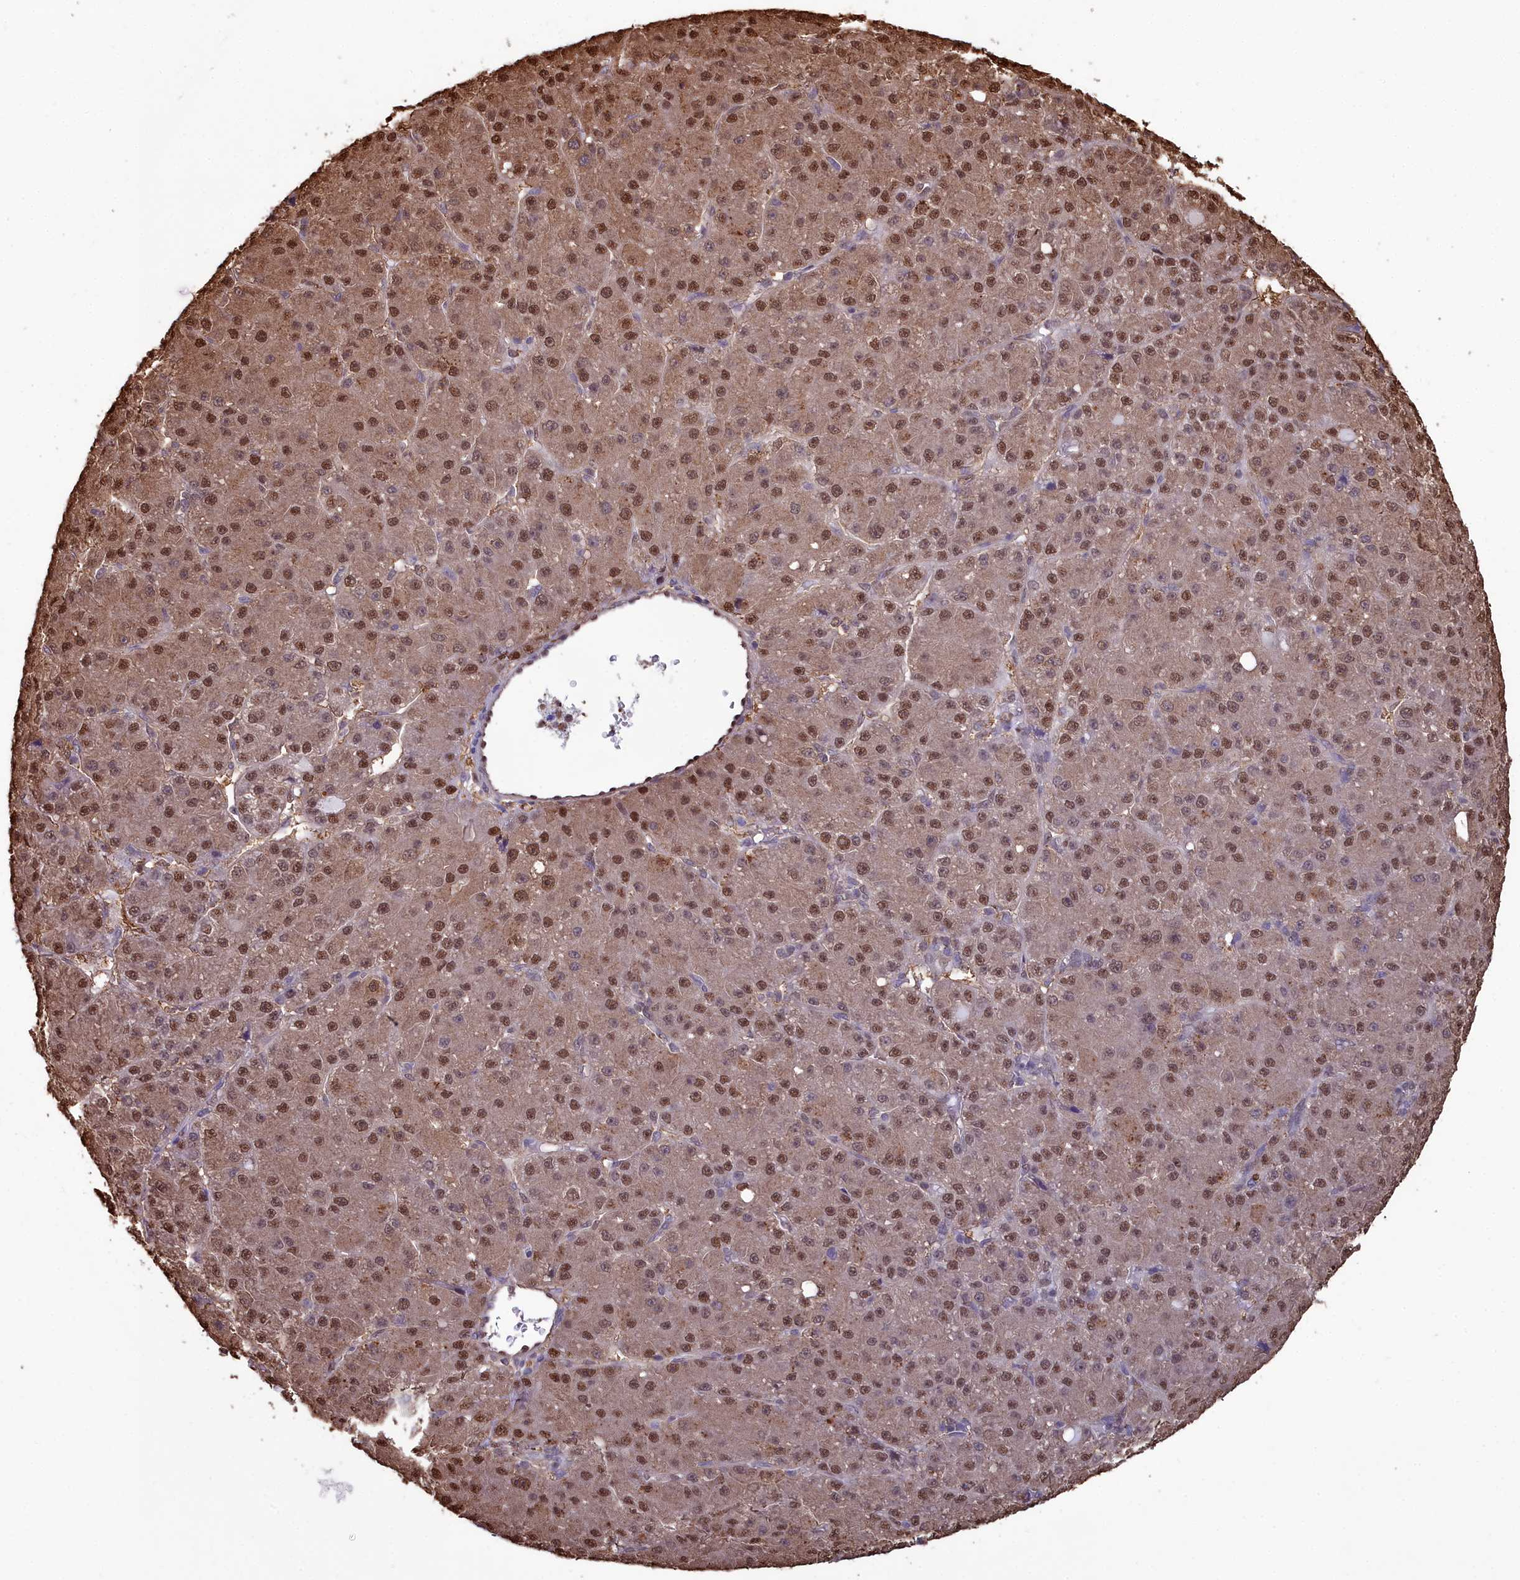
{"staining": {"intensity": "strong", "quantity": ">75%", "location": "nuclear"}, "tissue": "liver cancer", "cell_type": "Tumor cells", "image_type": "cancer", "snomed": [{"axis": "morphology", "description": "Carcinoma, Hepatocellular, NOS"}, {"axis": "topography", "description": "Liver"}], "caption": "Strong nuclear expression is appreciated in about >75% of tumor cells in liver cancer (hepatocellular carcinoma).", "gene": "GAPDH", "patient": {"sex": "male", "age": 67}}